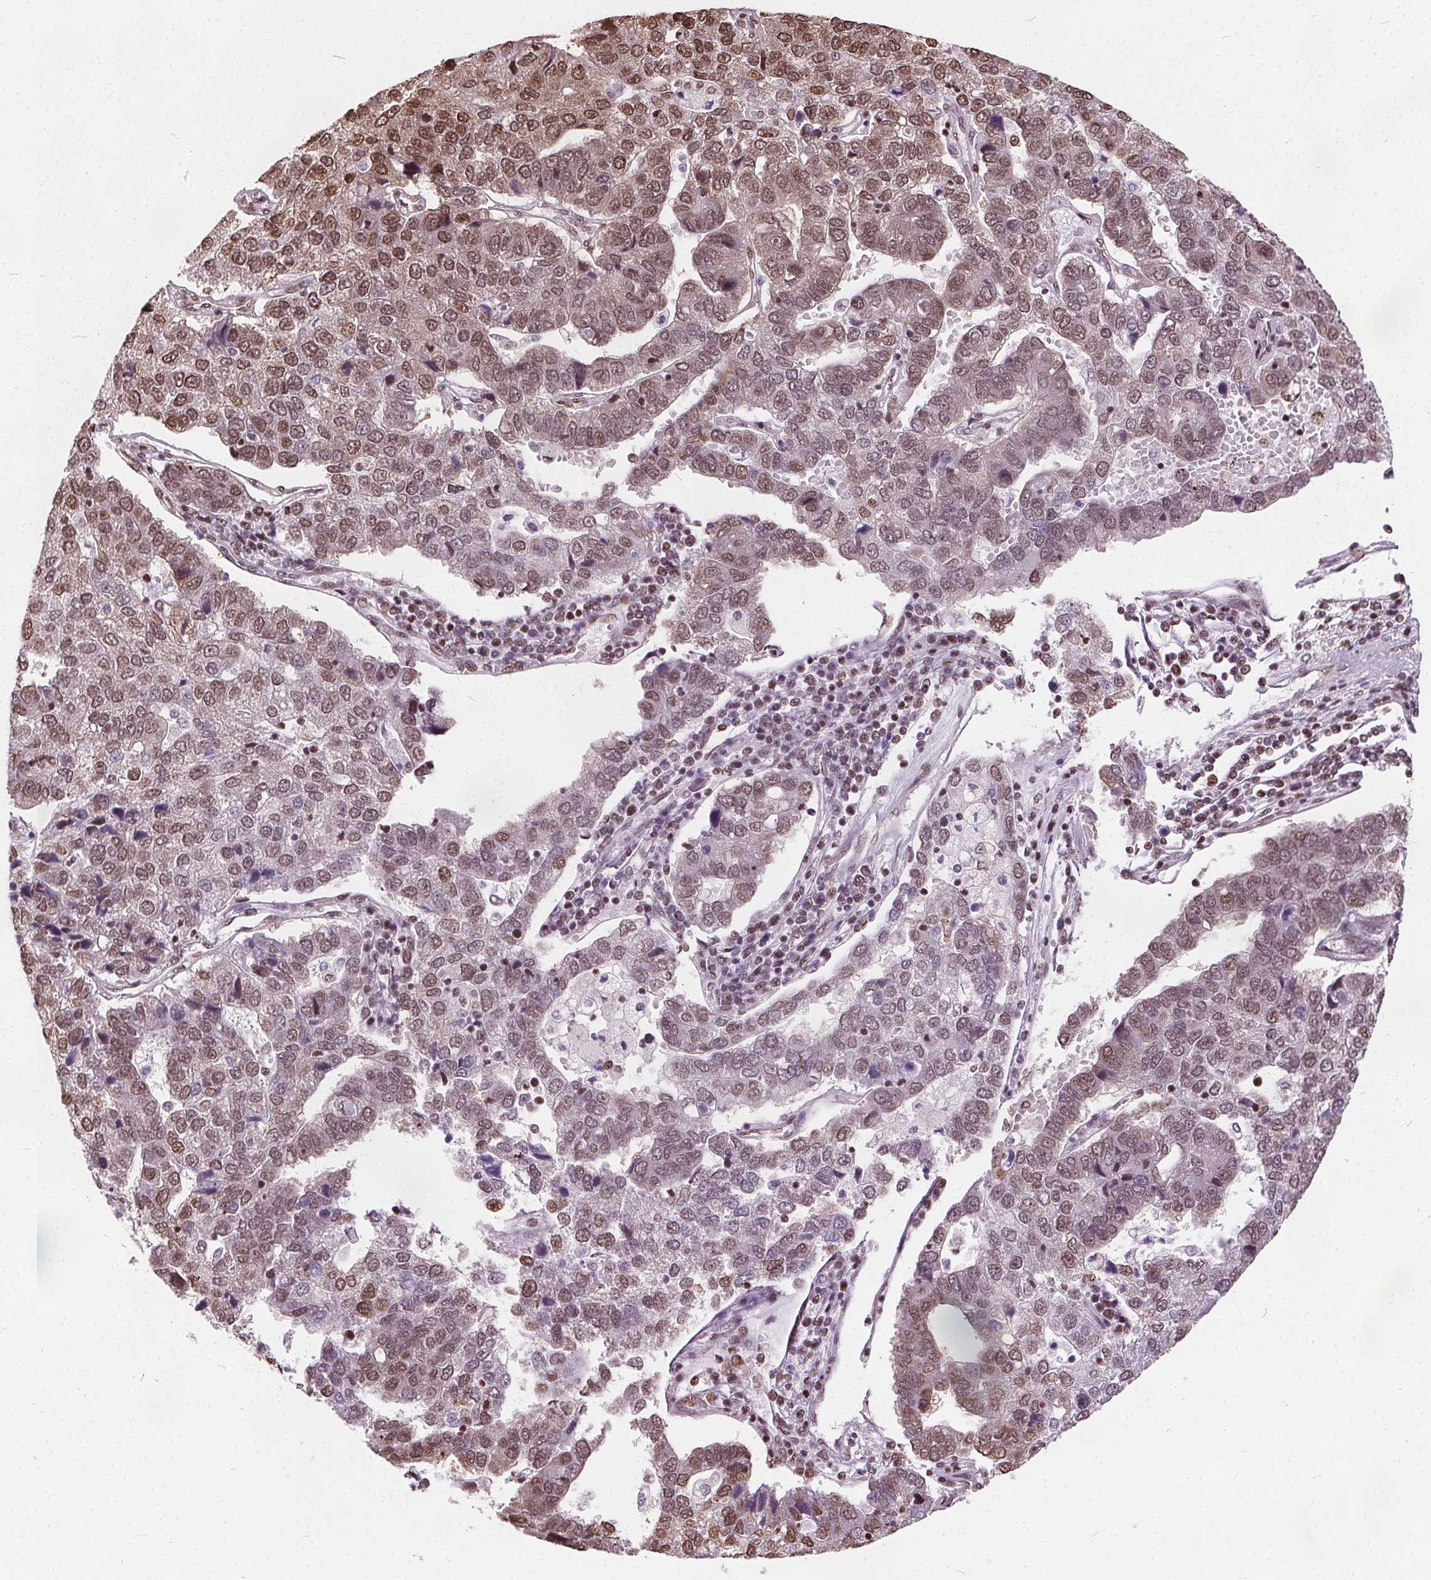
{"staining": {"intensity": "moderate", "quantity": ">75%", "location": "nuclear"}, "tissue": "pancreatic cancer", "cell_type": "Tumor cells", "image_type": "cancer", "snomed": [{"axis": "morphology", "description": "Adenocarcinoma, NOS"}, {"axis": "topography", "description": "Pancreas"}], "caption": "Immunohistochemical staining of pancreatic adenocarcinoma demonstrates moderate nuclear protein expression in about >75% of tumor cells.", "gene": "ISLR2", "patient": {"sex": "female", "age": 61}}